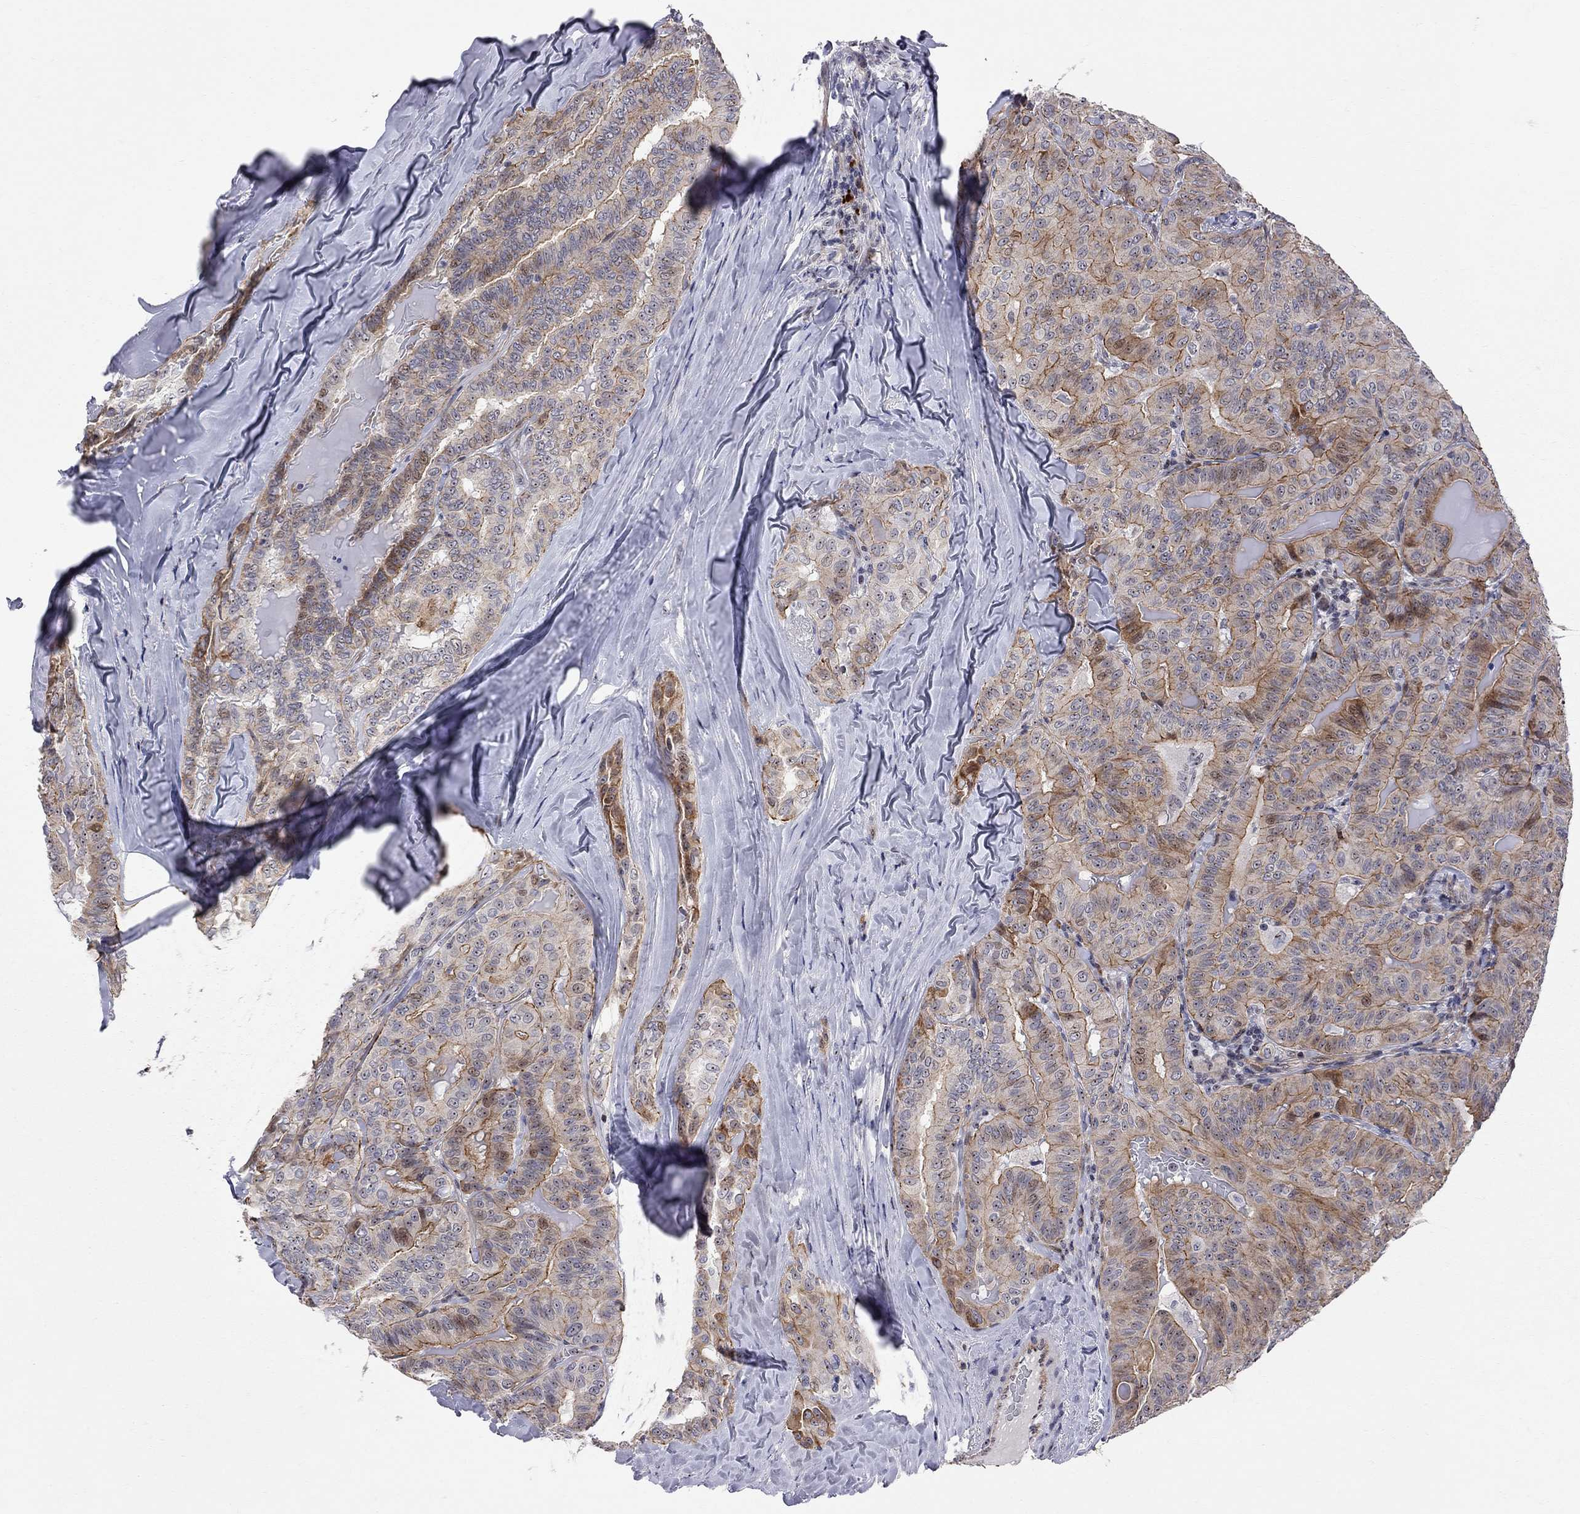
{"staining": {"intensity": "moderate", "quantity": "25%-75%", "location": "cytoplasmic/membranous"}, "tissue": "thyroid cancer", "cell_type": "Tumor cells", "image_type": "cancer", "snomed": [{"axis": "morphology", "description": "Papillary adenocarcinoma, NOS"}, {"axis": "topography", "description": "Thyroid gland"}], "caption": "DAB (3,3'-diaminobenzidine) immunohistochemical staining of human thyroid cancer reveals moderate cytoplasmic/membranous protein positivity in approximately 25%-75% of tumor cells. (DAB IHC with brightfield microscopy, high magnification).", "gene": "DHX33", "patient": {"sex": "female", "age": 68}}